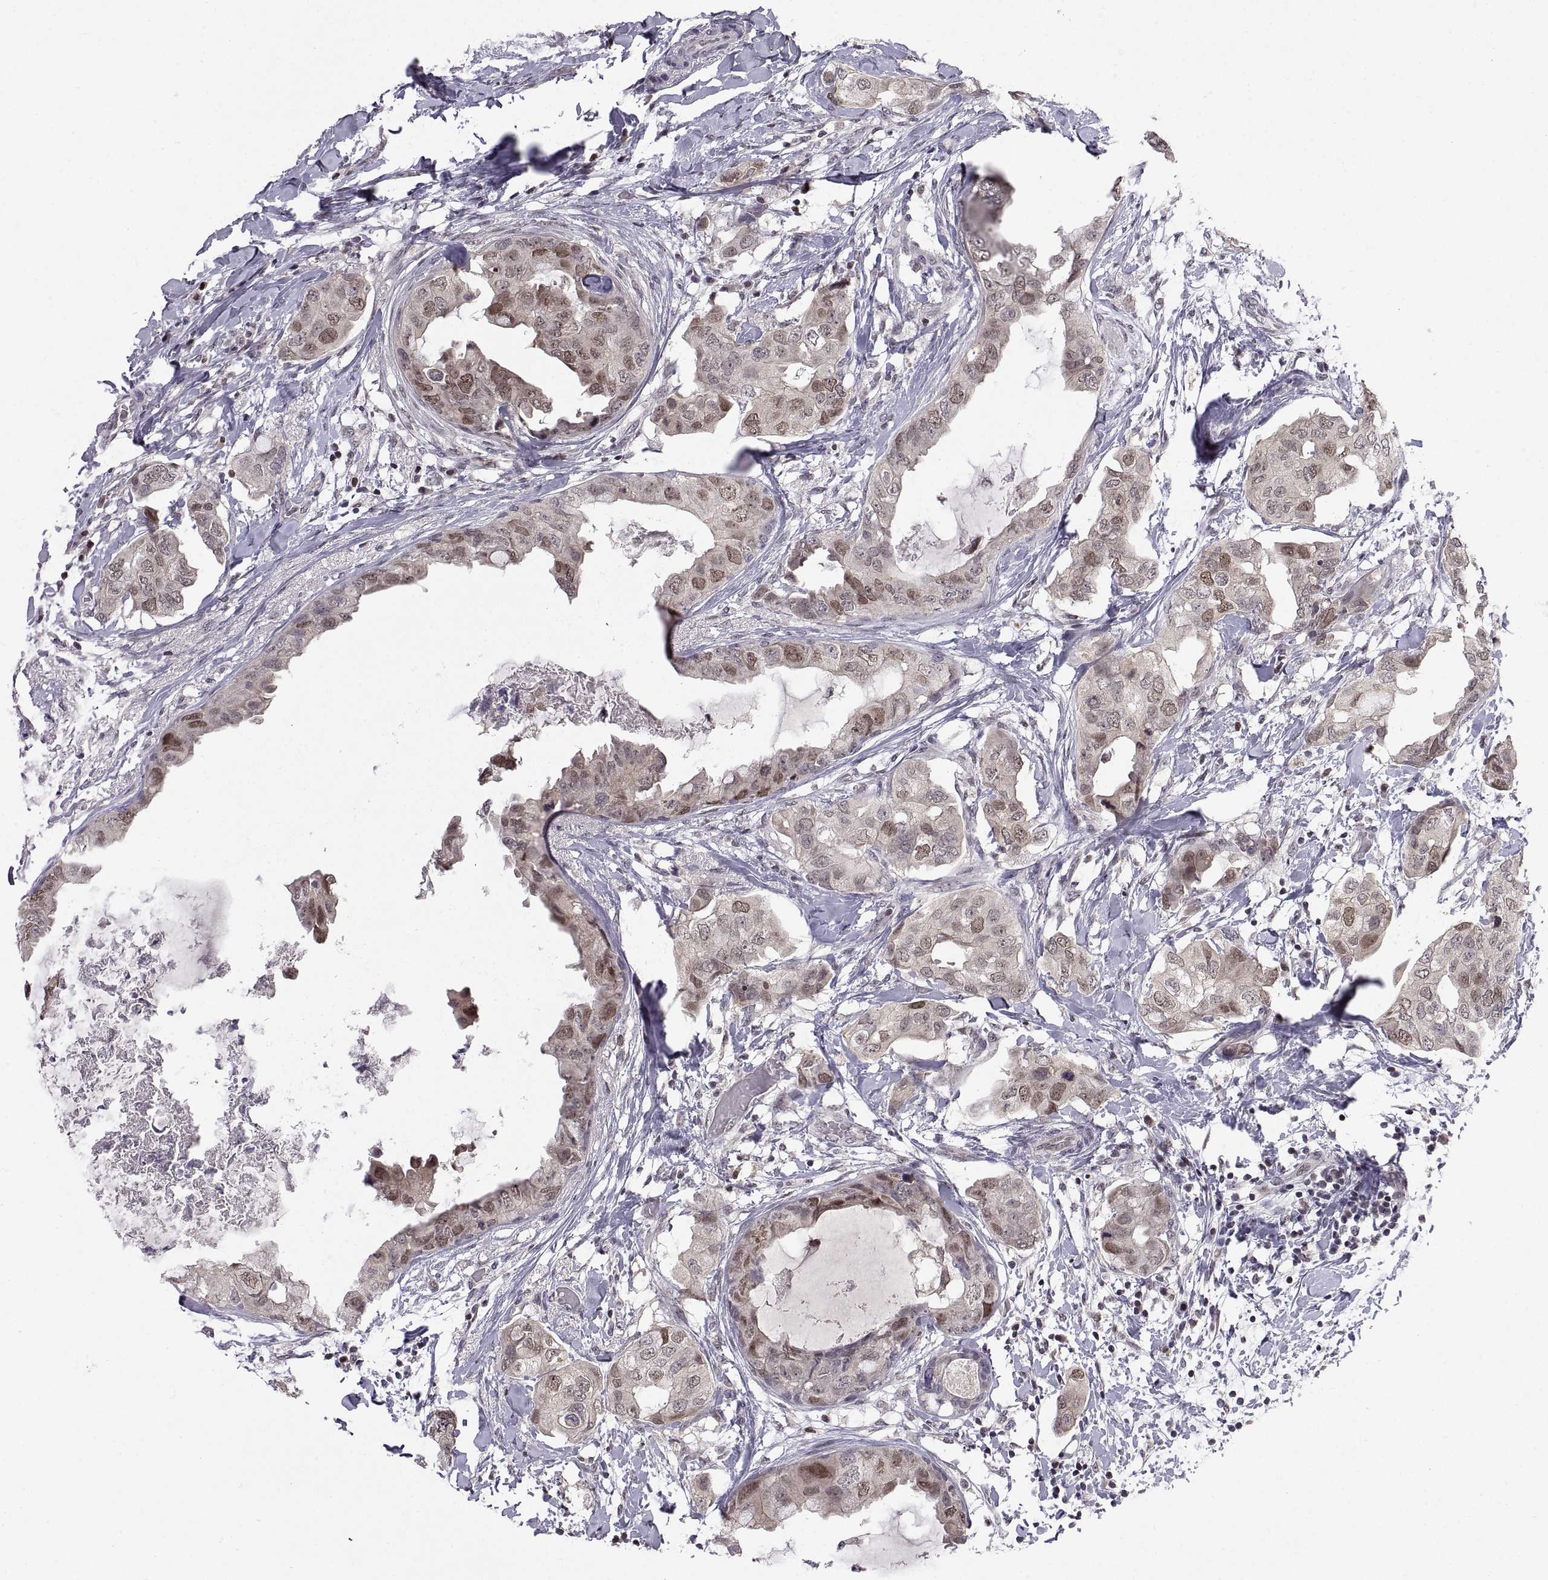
{"staining": {"intensity": "weak", "quantity": "25%-75%", "location": "nuclear"}, "tissue": "breast cancer", "cell_type": "Tumor cells", "image_type": "cancer", "snomed": [{"axis": "morphology", "description": "Normal tissue, NOS"}, {"axis": "morphology", "description": "Duct carcinoma"}, {"axis": "topography", "description": "Breast"}], "caption": "Tumor cells exhibit low levels of weak nuclear staining in approximately 25%-75% of cells in human breast cancer.", "gene": "CHFR", "patient": {"sex": "female", "age": 40}}